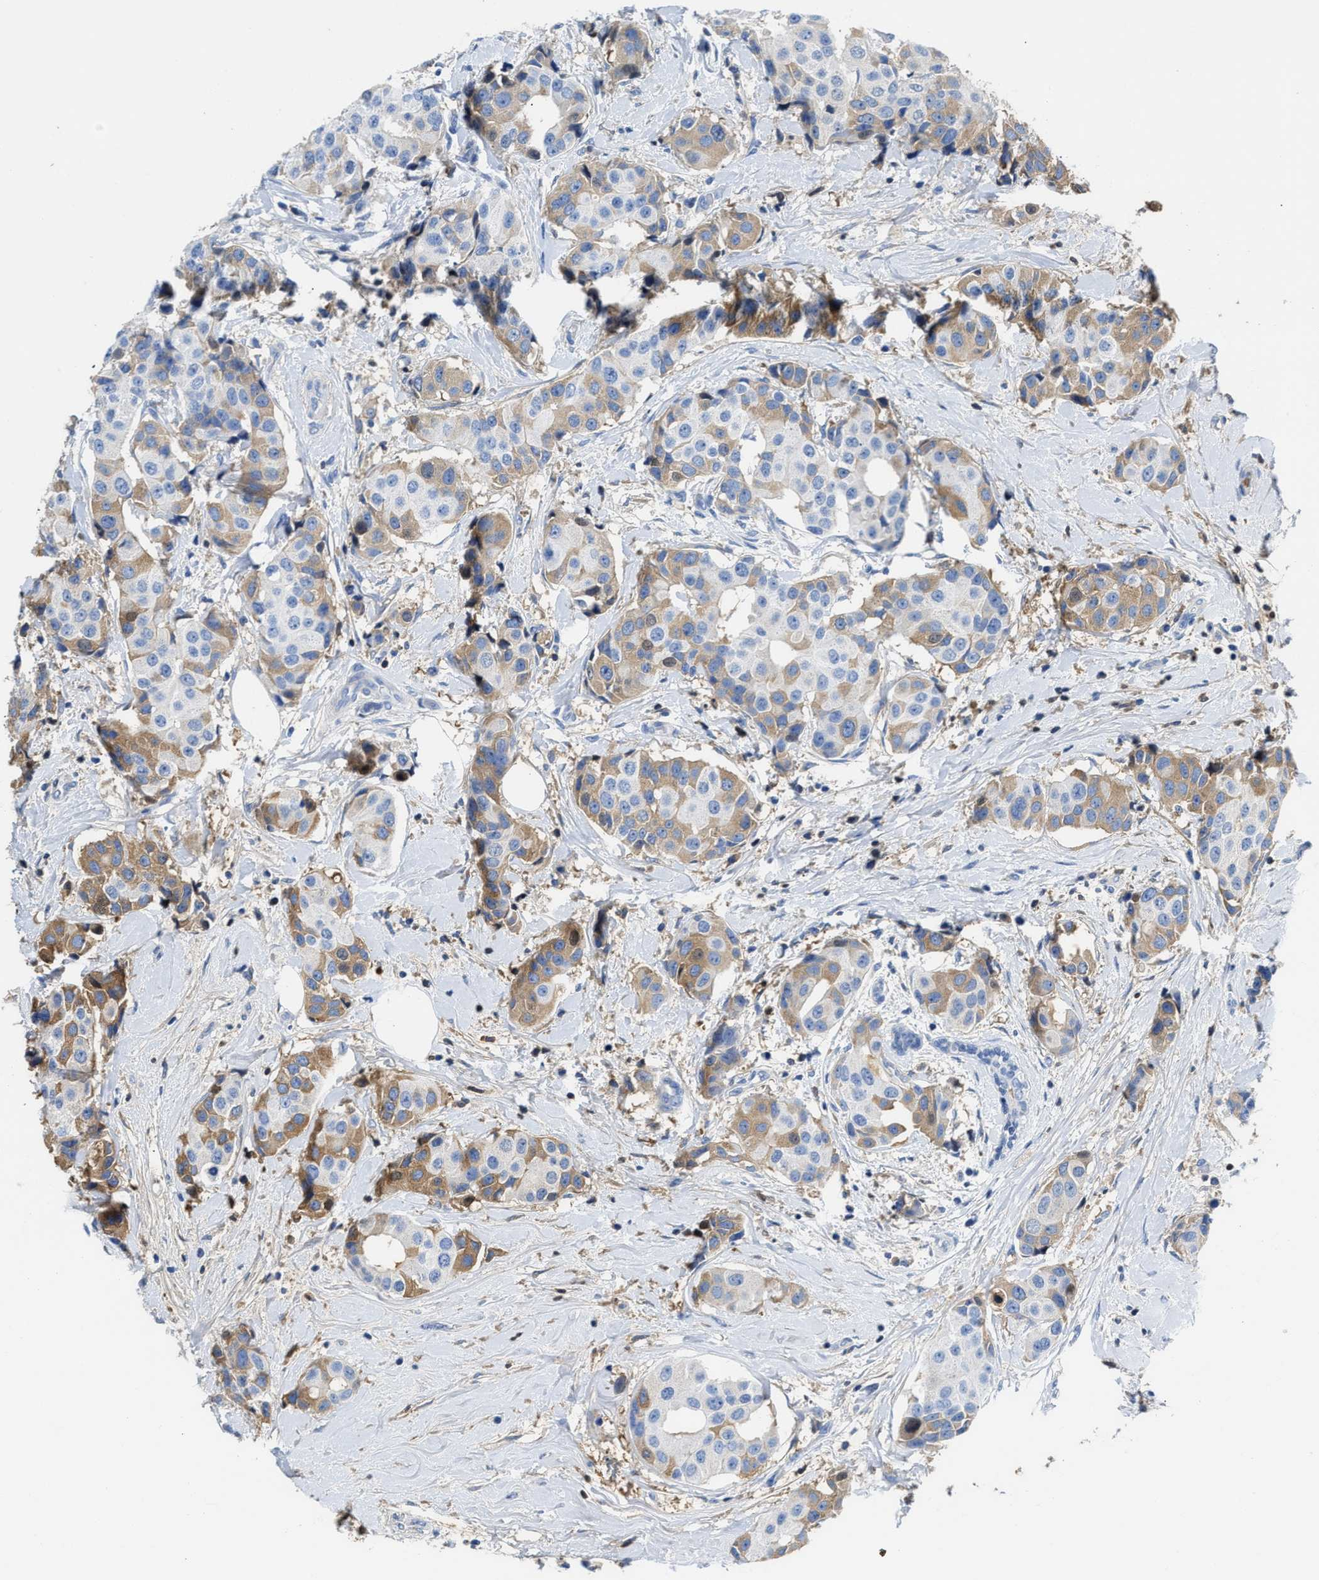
{"staining": {"intensity": "moderate", "quantity": "25%-75%", "location": "cytoplasmic/membranous"}, "tissue": "breast cancer", "cell_type": "Tumor cells", "image_type": "cancer", "snomed": [{"axis": "morphology", "description": "Normal tissue, NOS"}, {"axis": "morphology", "description": "Duct carcinoma"}, {"axis": "topography", "description": "Breast"}], "caption": "The micrograph reveals a brown stain indicating the presence of a protein in the cytoplasmic/membranous of tumor cells in infiltrating ductal carcinoma (breast).", "gene": "GC", "patient": {"sex": "female", "age": 39}}